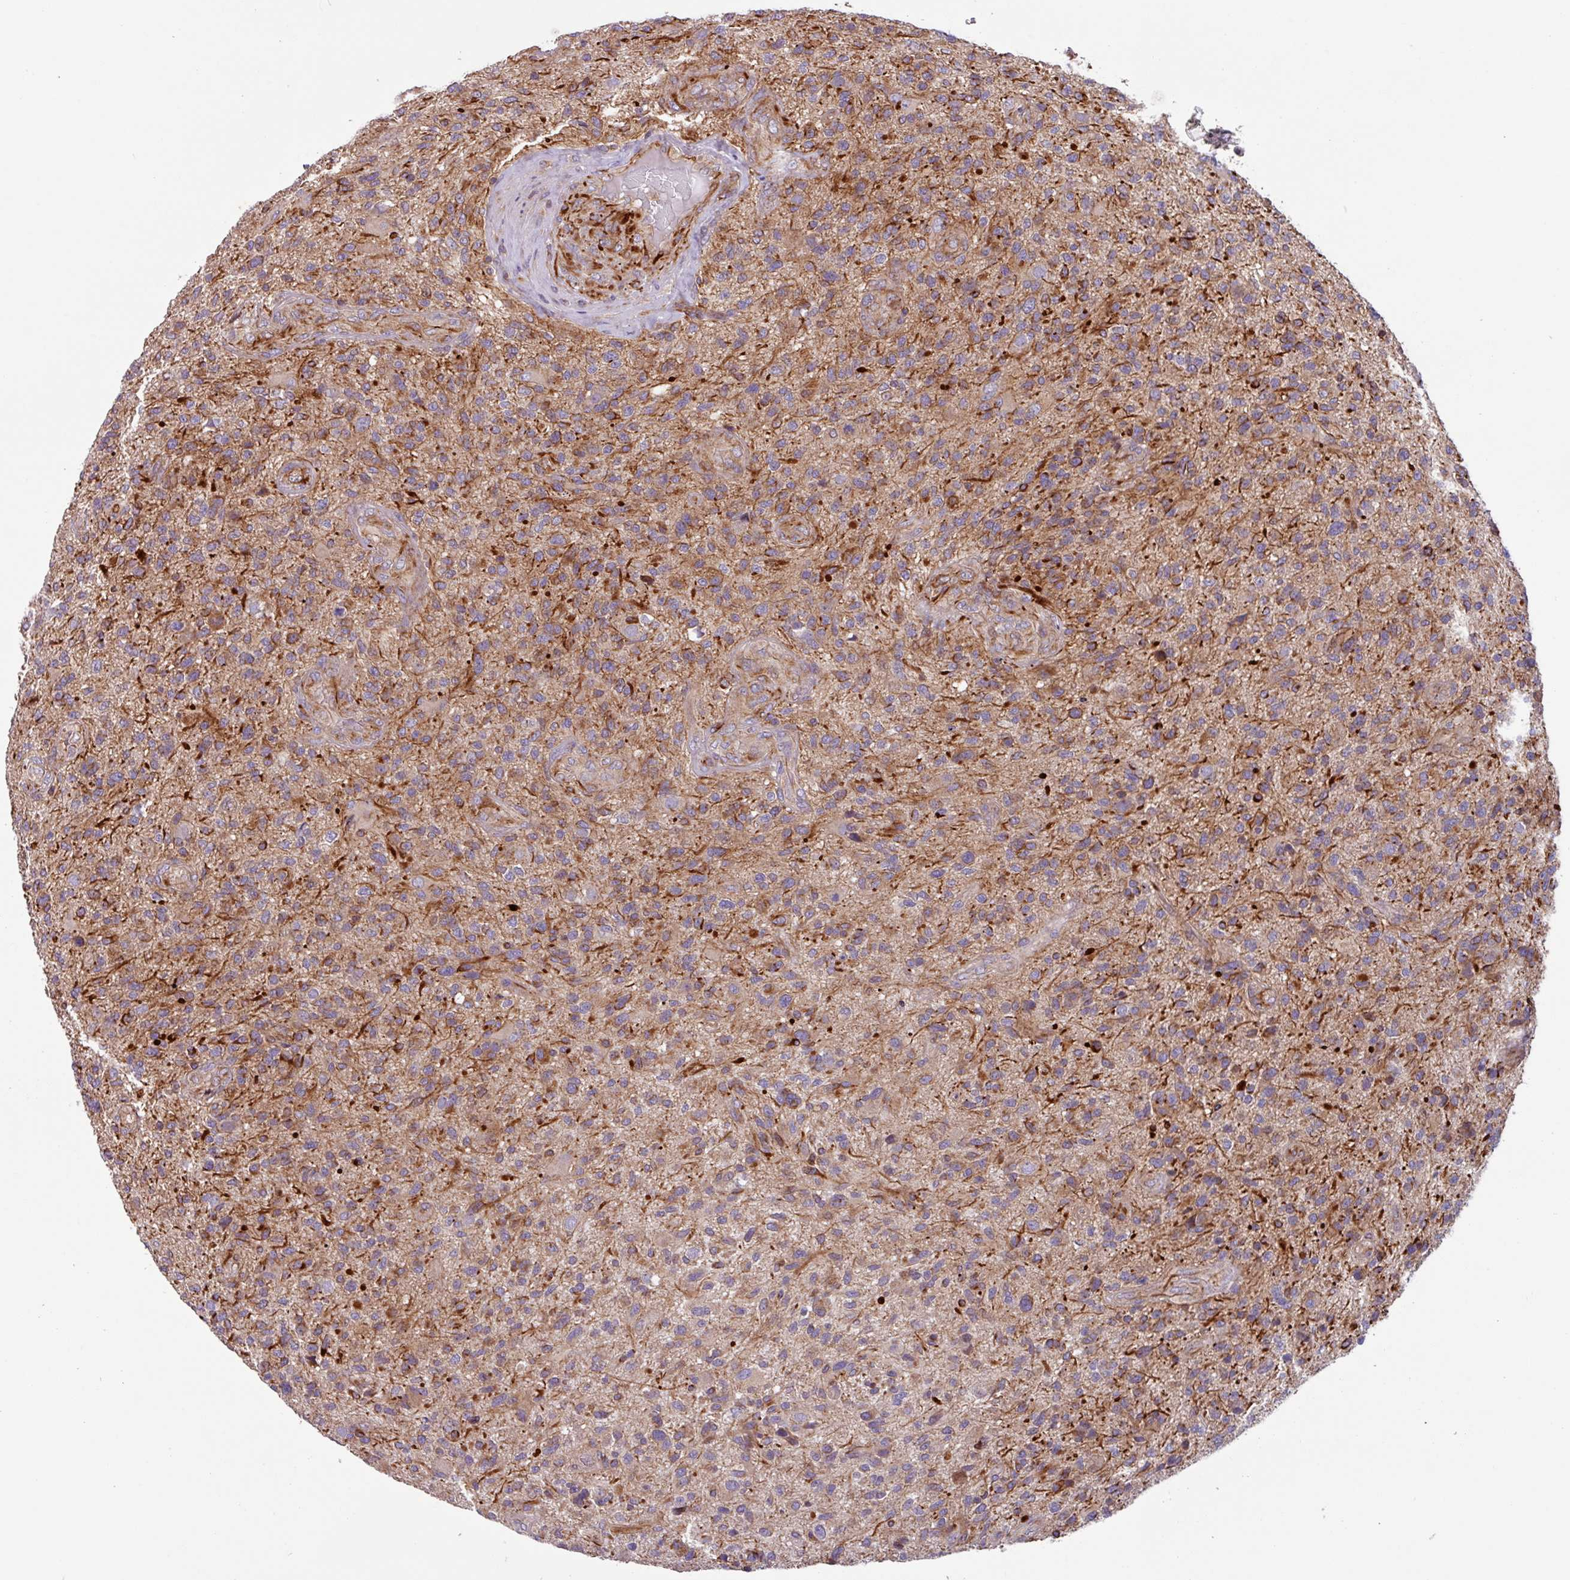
{"staining": {"intensity": "moderate", "quantity": ">75%", "location": "cytoplasmic/membranous"}, "tissue": "glioma", "cell_type": "Tumor cells", "image_type": "cancer", "snomed": [{"axis": "morphology", "description": "Glioma, malignant, High grade"}, {"axis": "topography", "description": "Brain"}], "caption": "DAB (3,3'-diaminobenzidine) immunohistochemical staining of malignant glioma (high-grade) displays moderate cytoplasmic/membranous protein positivity in about >75% of tumor cells.", "gene": "PLEKHD1", "patient": {"sex": "male", "age": 47}}